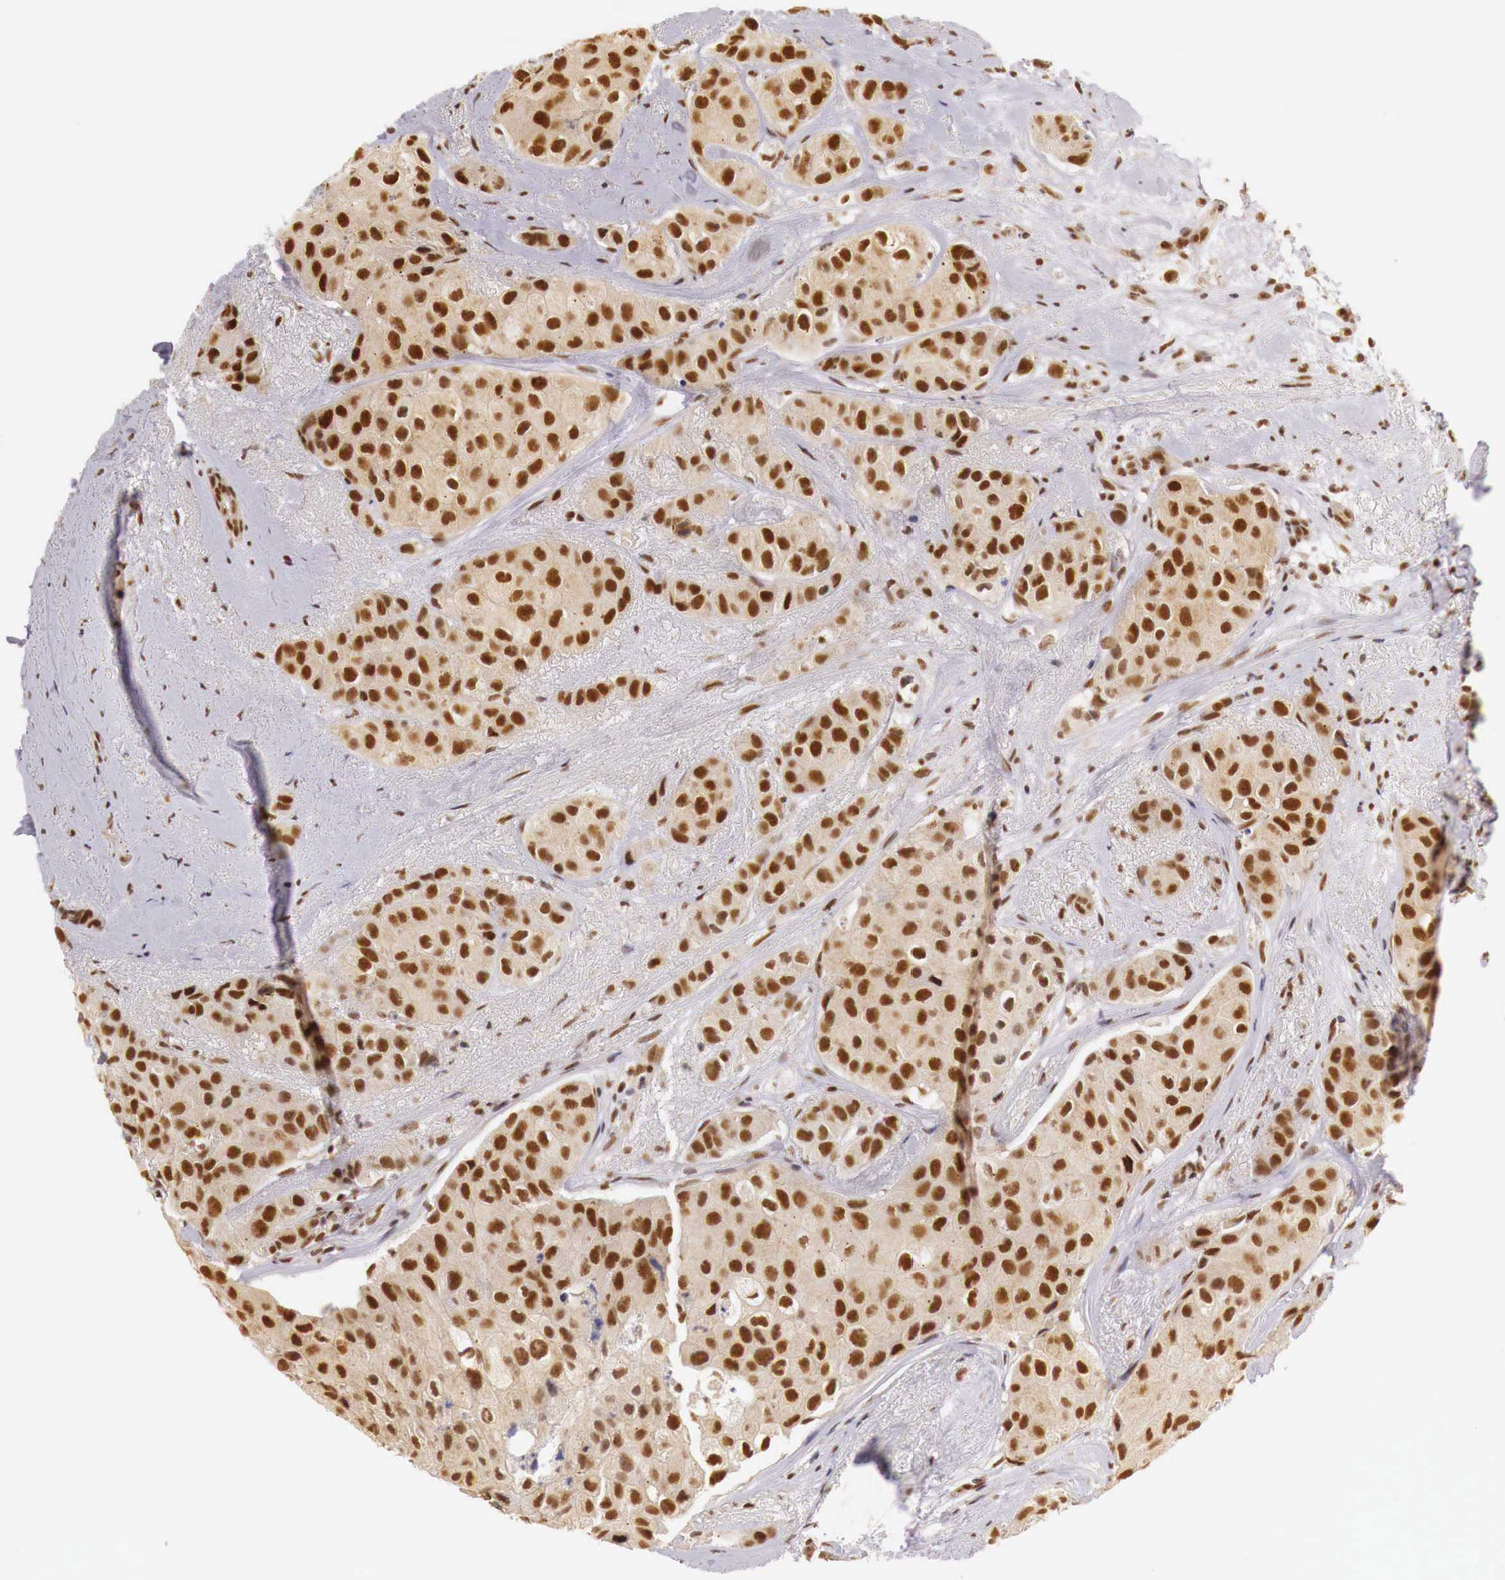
{"staining": {"intensity": "strong", "quantity": ">75%", "location": "cytoplasmic/membranous,nuclear"}, "tissue": "breast cancer", "cell_type": "Tumor cells", "image_type": "cancer", "snomed": [{"axis": "morphology", "description": "Duct carcinoma"}, {"axis": "topography", "description": "Breast"}], "caption": "Brown immunohistochemical staining in breast infiltrating ductal carcinoma reveals strong cytoplasmic/membranous and nuclear staining in about >75% of tumor cells.", "gene": "GPKOW", "patient": {"sex": "female", "age": 68}}